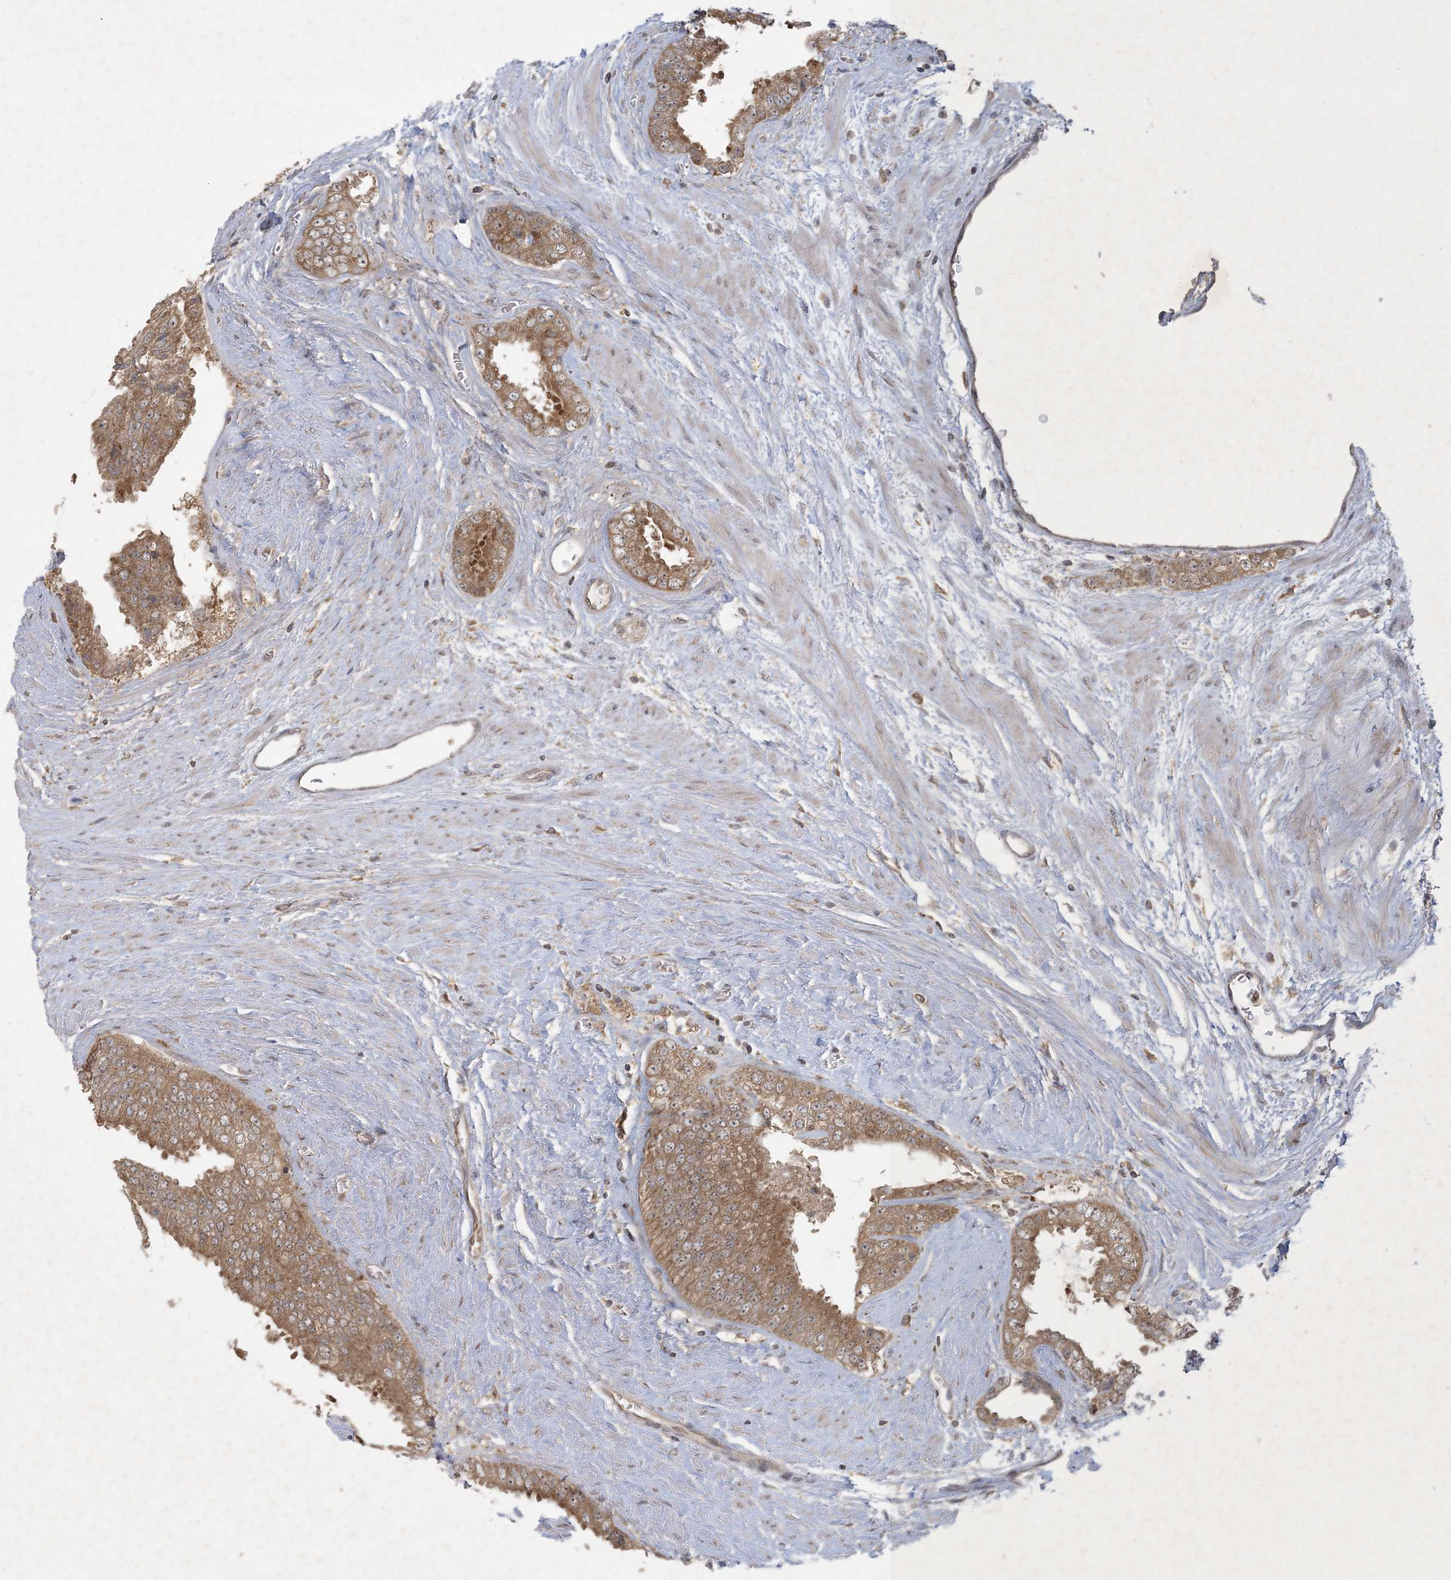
{"staining": {"intensity": "moderate", "quantity": ">75%", "location": "cytoplasmic/membranous,nuclear"}, "tissue": "prostate cancer", "cell_type": "Tumor cells", "image_type": "cancer", "snomed": [{"axis": "morphology", "description": "Adenocarcinoma, High grade"}, {"axis": "topography", "description": "Prostate"}], "caption": "High-magnification brightfield microscopy of adenocarcinoma (high-grade) (prostate) stained with DAB (brown) and counterstained with hematoxylin (blue). tumor cells exhibit moderate cytoplasmic/membranous and nuclear staining is seen in about>75% of cells.", "gene": "NRBP2", "patient": {"sex": "male", "age": 58}}